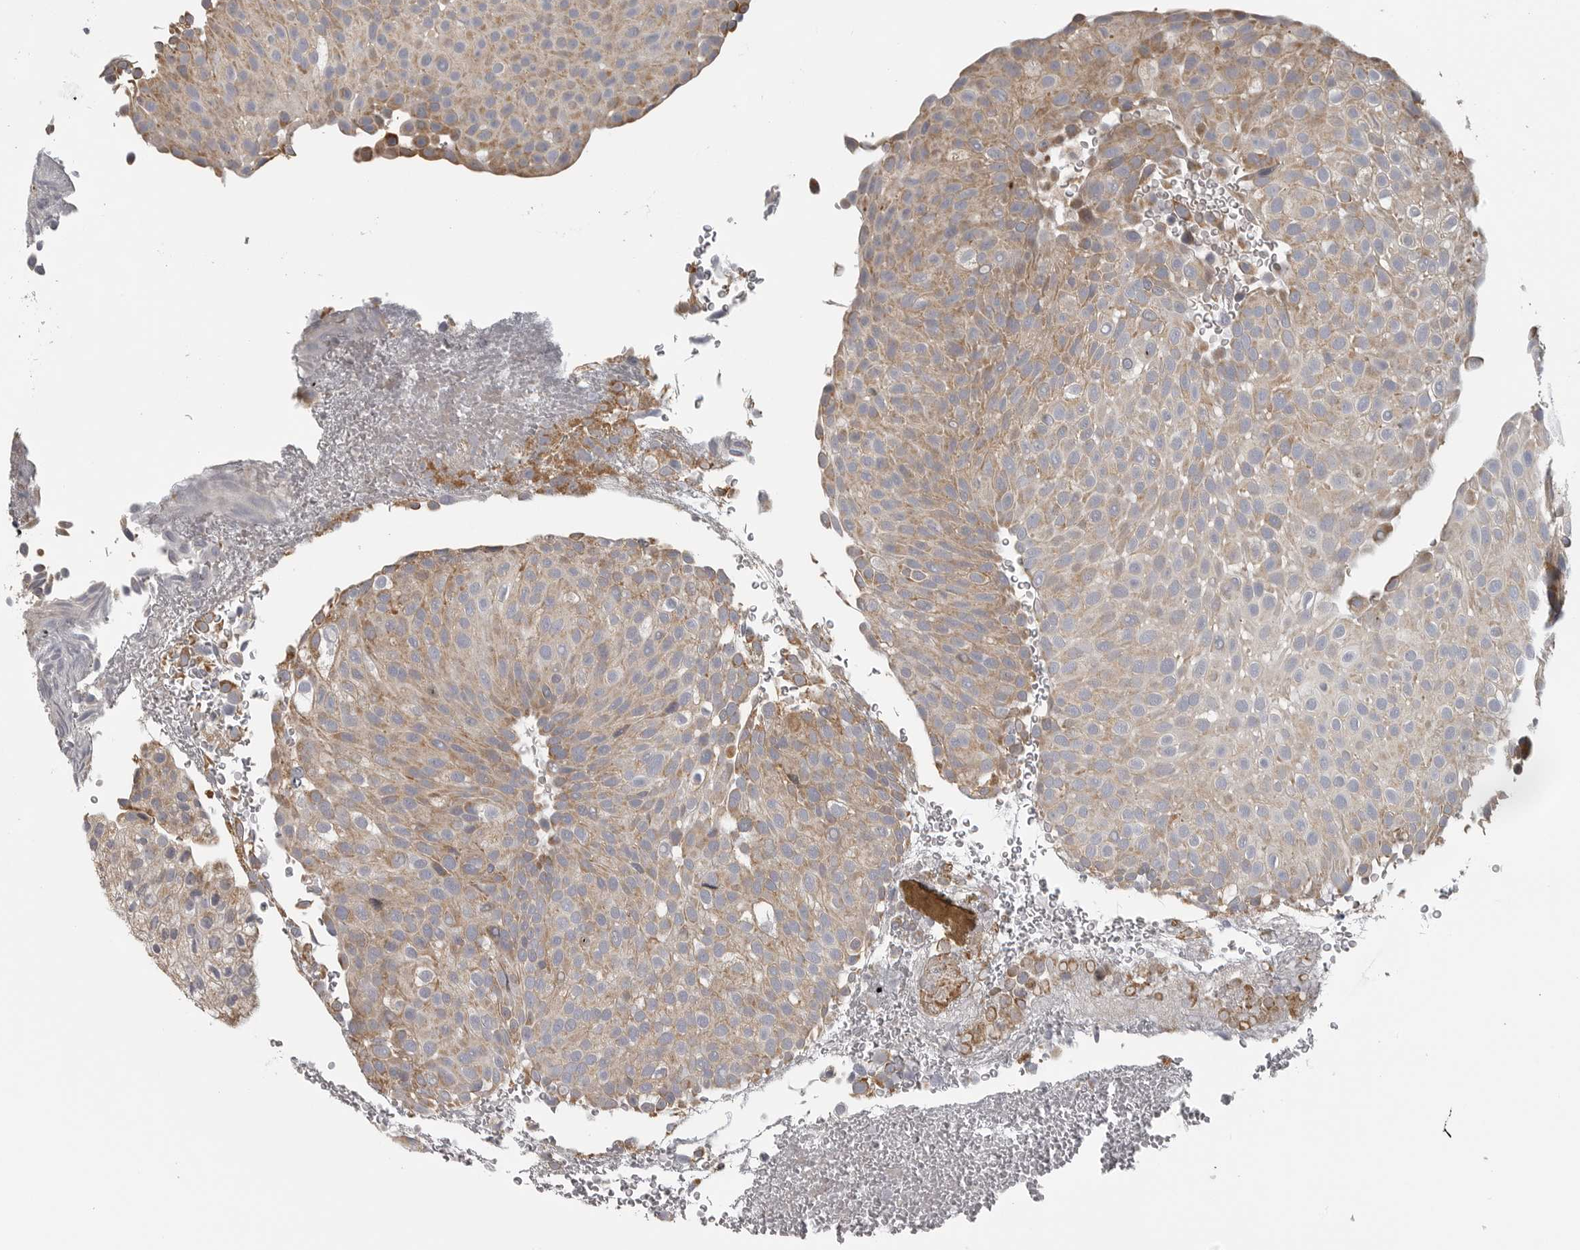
{"staining": {"intensity": "weak", "quantity": "25%-75%", "location": "cytoplasmic/membranous"}, "tissue": "urothelial cancer", "cell_type": "Tumor cells", "image_type": "cancer", "snomed": [{"axis": "morphology", "description": "Urothelial carcinoma, Low grade"}, {"axis": "topography", "description": "Urinary bladder"}], "caption": "Low-grade urothelial carcinoma stained with DAB immunohistochemistry demonstrates low levels of weak cytoplasmic/membranous staining in approximately 25%-75% of tumor cells.", "gene": "RXFP3", "patient": {"sex": "male", "age": 78}}